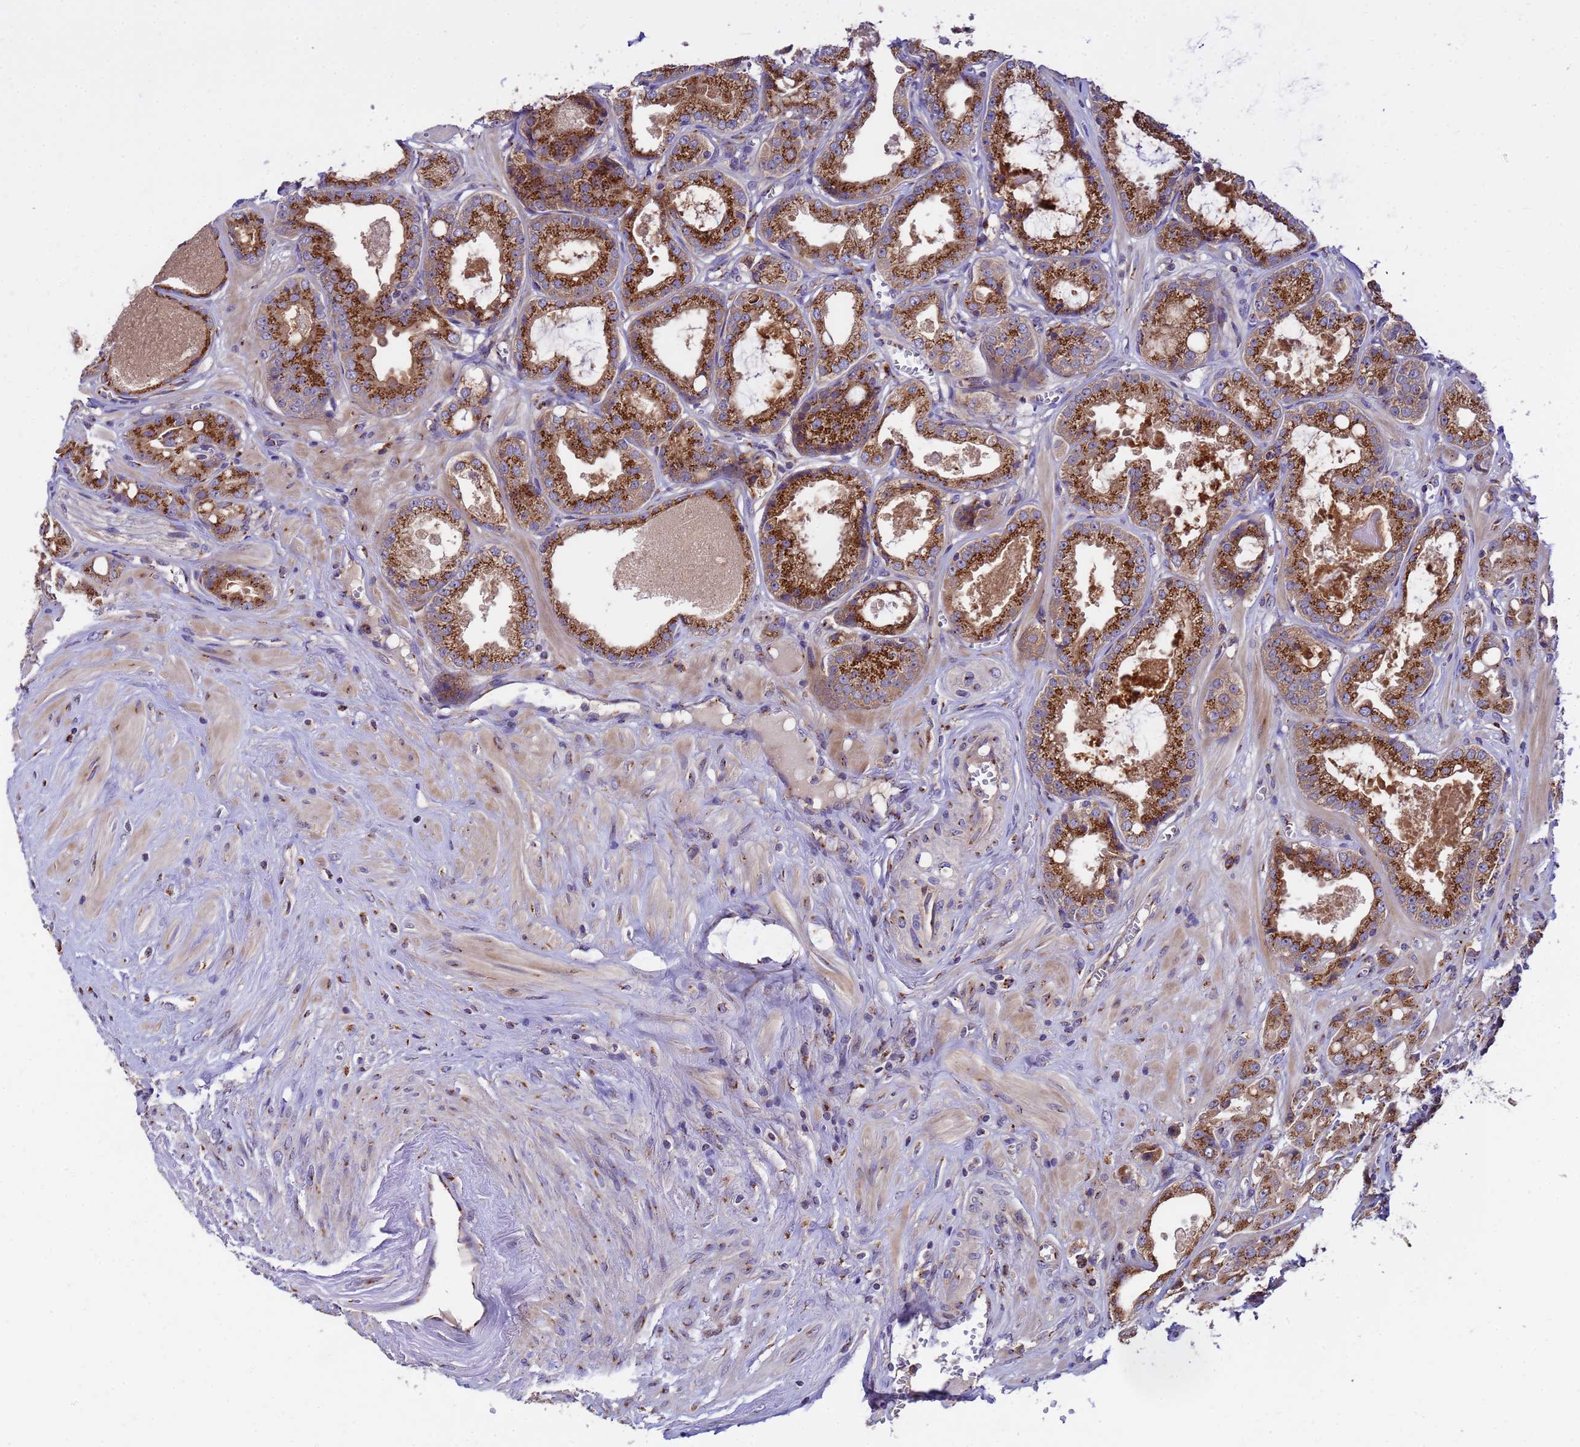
{"staining": {"intensity": "strong", "quantity": ">75%", "location": "cytoplasmic/membranous"}, "tissue": "prostate cancer", "cell_type": "Tumor cells", "image_type": "cancer", "snomed": [{"axis": "morphology", "description": "Adenocarcinoma, High grade"}, {"axis": "topography", "description": "Prostate"}], "caption": "Approximately >75% of tumor cells in human prostate cancer demonstrate strong cytoplasmic/membranous protein expression as visualized by brown immunohistochemical staining.", "gene": "HPS3", "patient": {"sex": "male", "age": 74}}